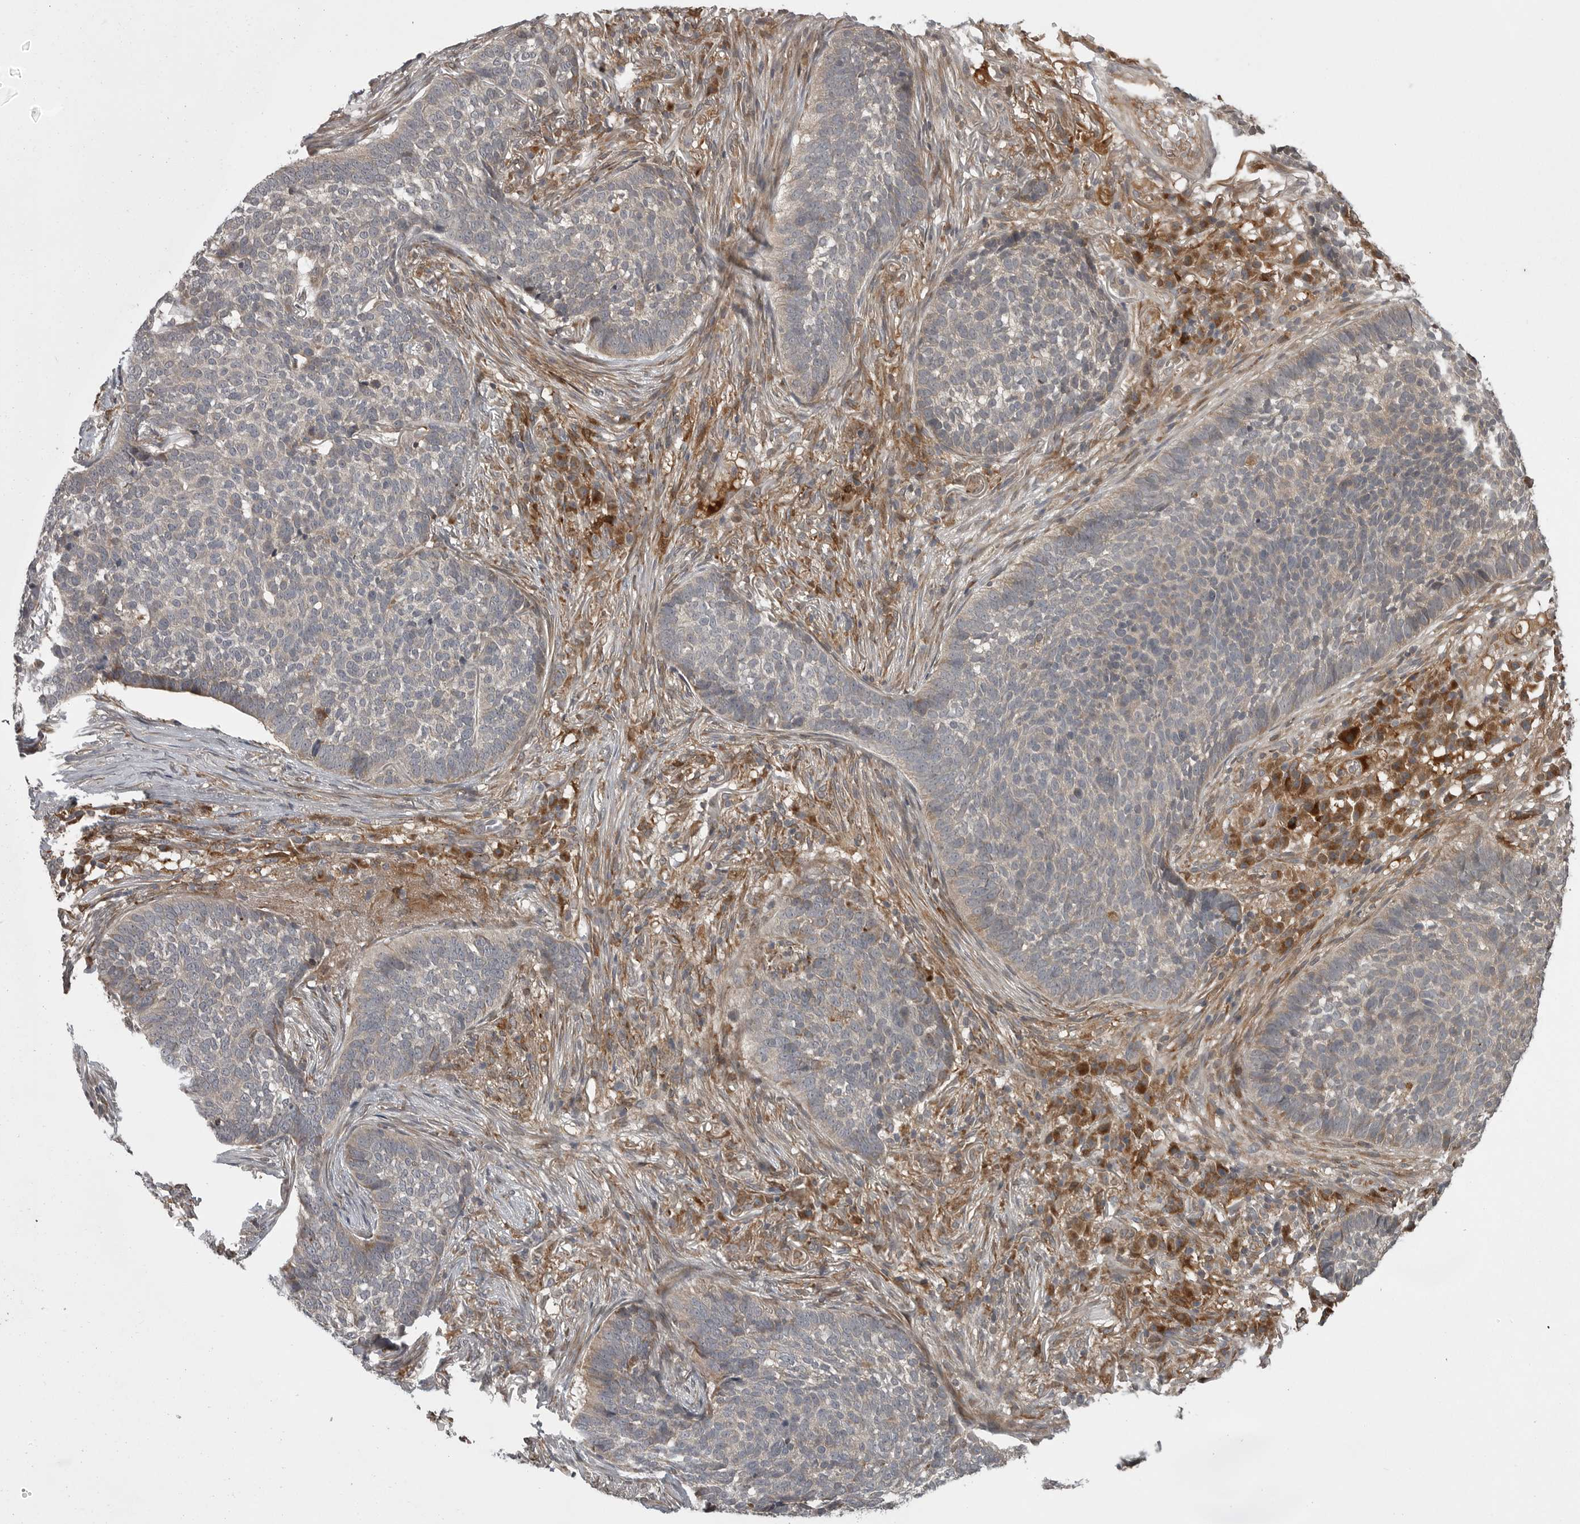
{"staining": {"intensity": "weak", "quantity": "<25%", "location": "cytoplasmic/membranous"}, "tissue": "skin cancer", "cell_type": "Tumor cells", "image_type": "cancer", "snomed": [{"axis": "morphology", "description": "Basal cell carcinoma"}, {"axis": "topography", "description": "Skin"}], "caption": "Human basal cell carcinoma (skin) stained for a protein using immunohistochemistry (IHC) shows no expression in tumor cells.", "gene": "GPR31", "patient": {"sex": "male", "age": 85}}